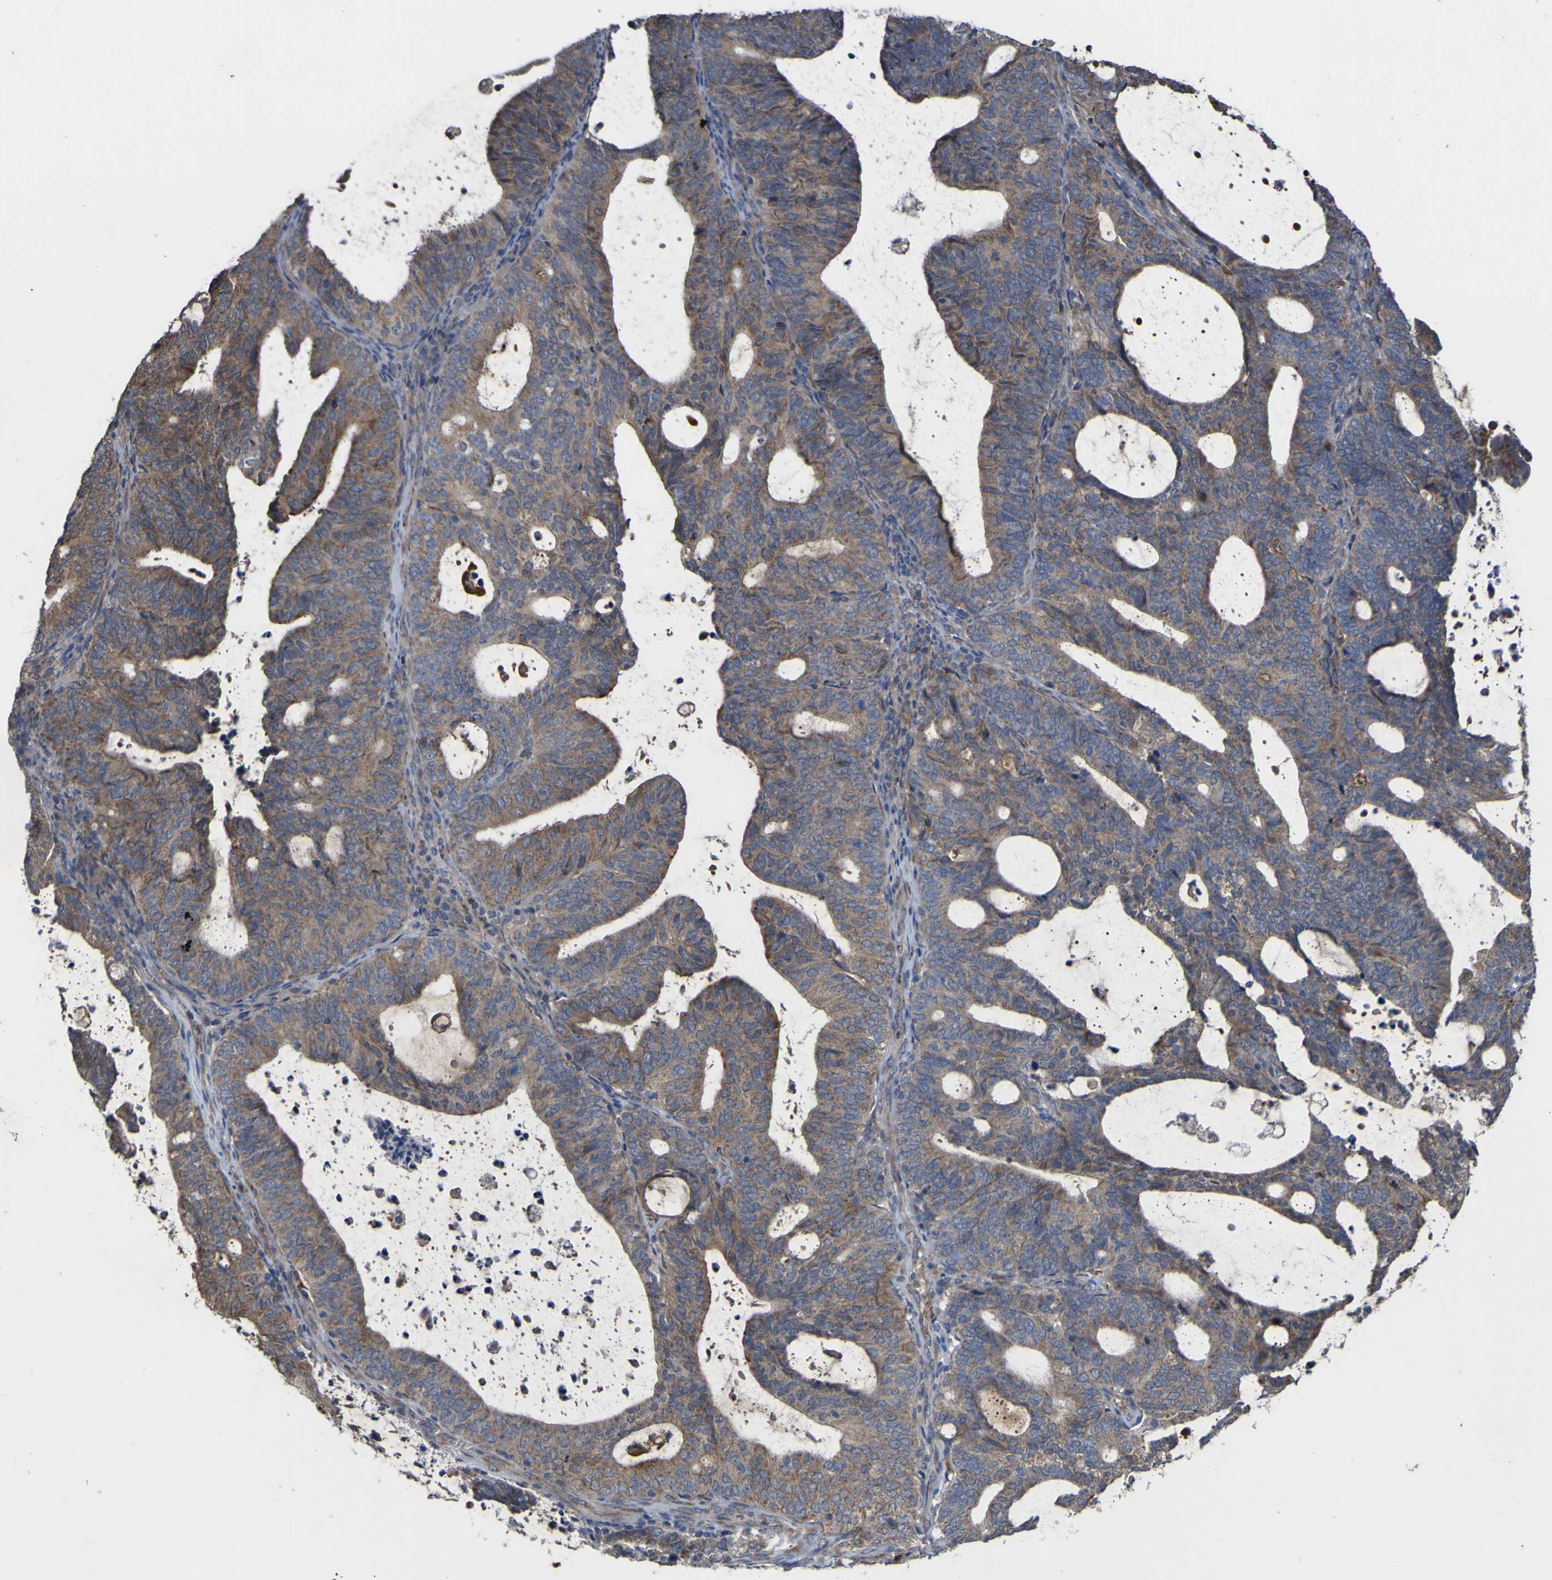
{"staining": {"intensity": "moderate", "quantity": ">75%", "location": "cytoplasmic/membranous"}, "tissue": "endometrial cancer", "cell_type": "Tumor cells", "image_type": "cancer", "snomed": [{"axis": "morphology", "description": "Adenocarcinoma, NOS"}, {"axis": "topography", "description": "Uterus"}], "caption": "Immunohistochemical staining of endometrial adenocarcinoma displays medium levels of moderate cytoplasmic/membranous protein expression in approximately >75% of tumor cells. Nuclei are stained in blue.", "gene": "IRAK2", "patient": {"sex": "female", "age": 83}}